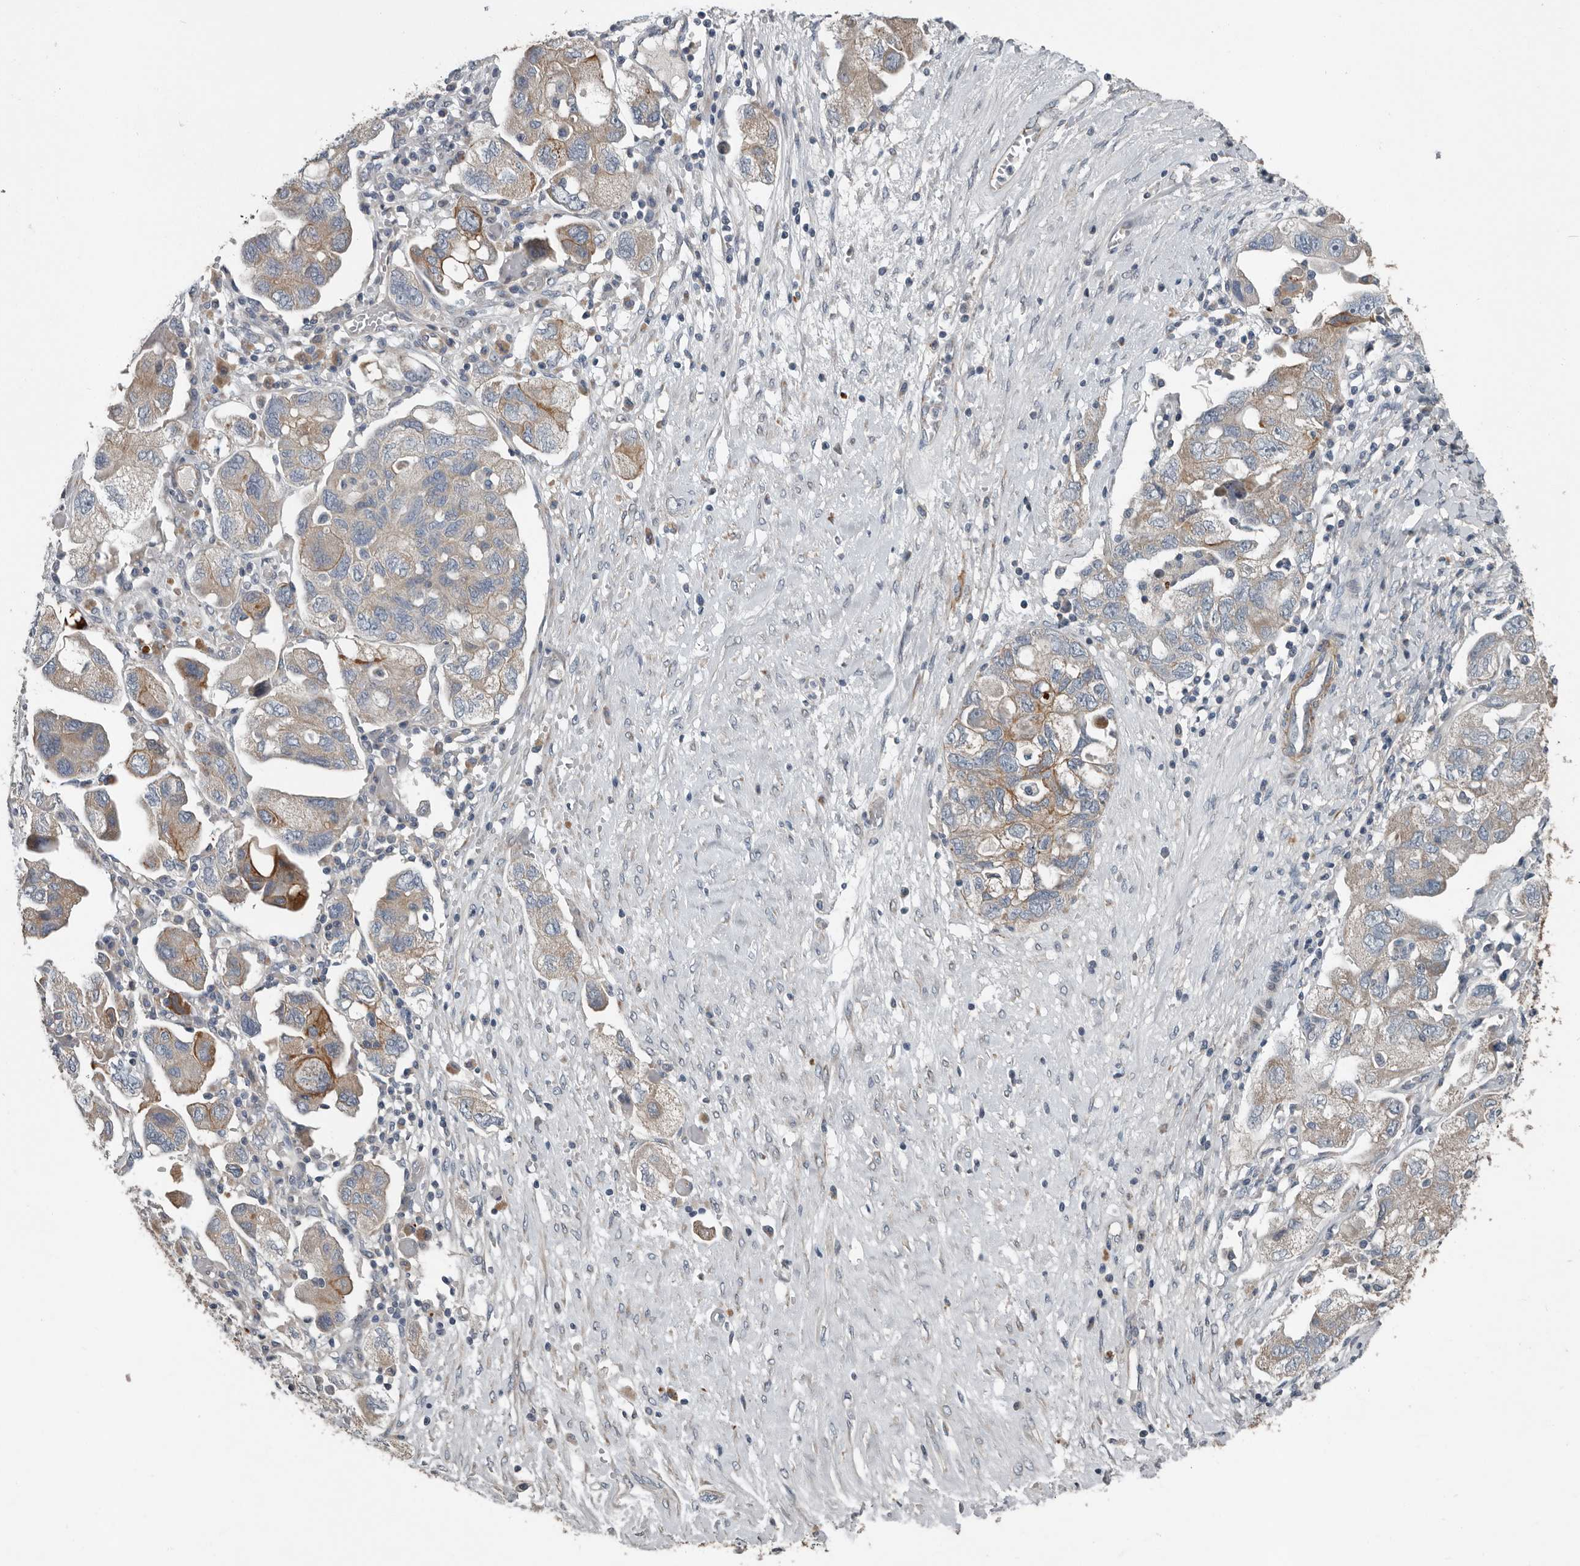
{"staining": {"intensity": "moderate", "quantity": "<25%", "location": "cytoplasmic/membranous"}, "tissue": "ovarian cancer", "cell_type": "Tumor cells", "image_type": "cancer", "snomed": [{"axis": "morphology", "description": "Carcinoma, NOS"}, {"axis": "morphology", "description": "Cystadenocarcinoma, serous, NOS"}, {"axis": "topography", "description": "Ovary"}], "caption": "Immunohistochemical staining of human ovarian carcinoma reveals moderate cytoplasmic/membranous protein expression in about <25% of tumor cells.", "gene": "DPY19L4", "patient": {"sex": "female", "age": 69}}